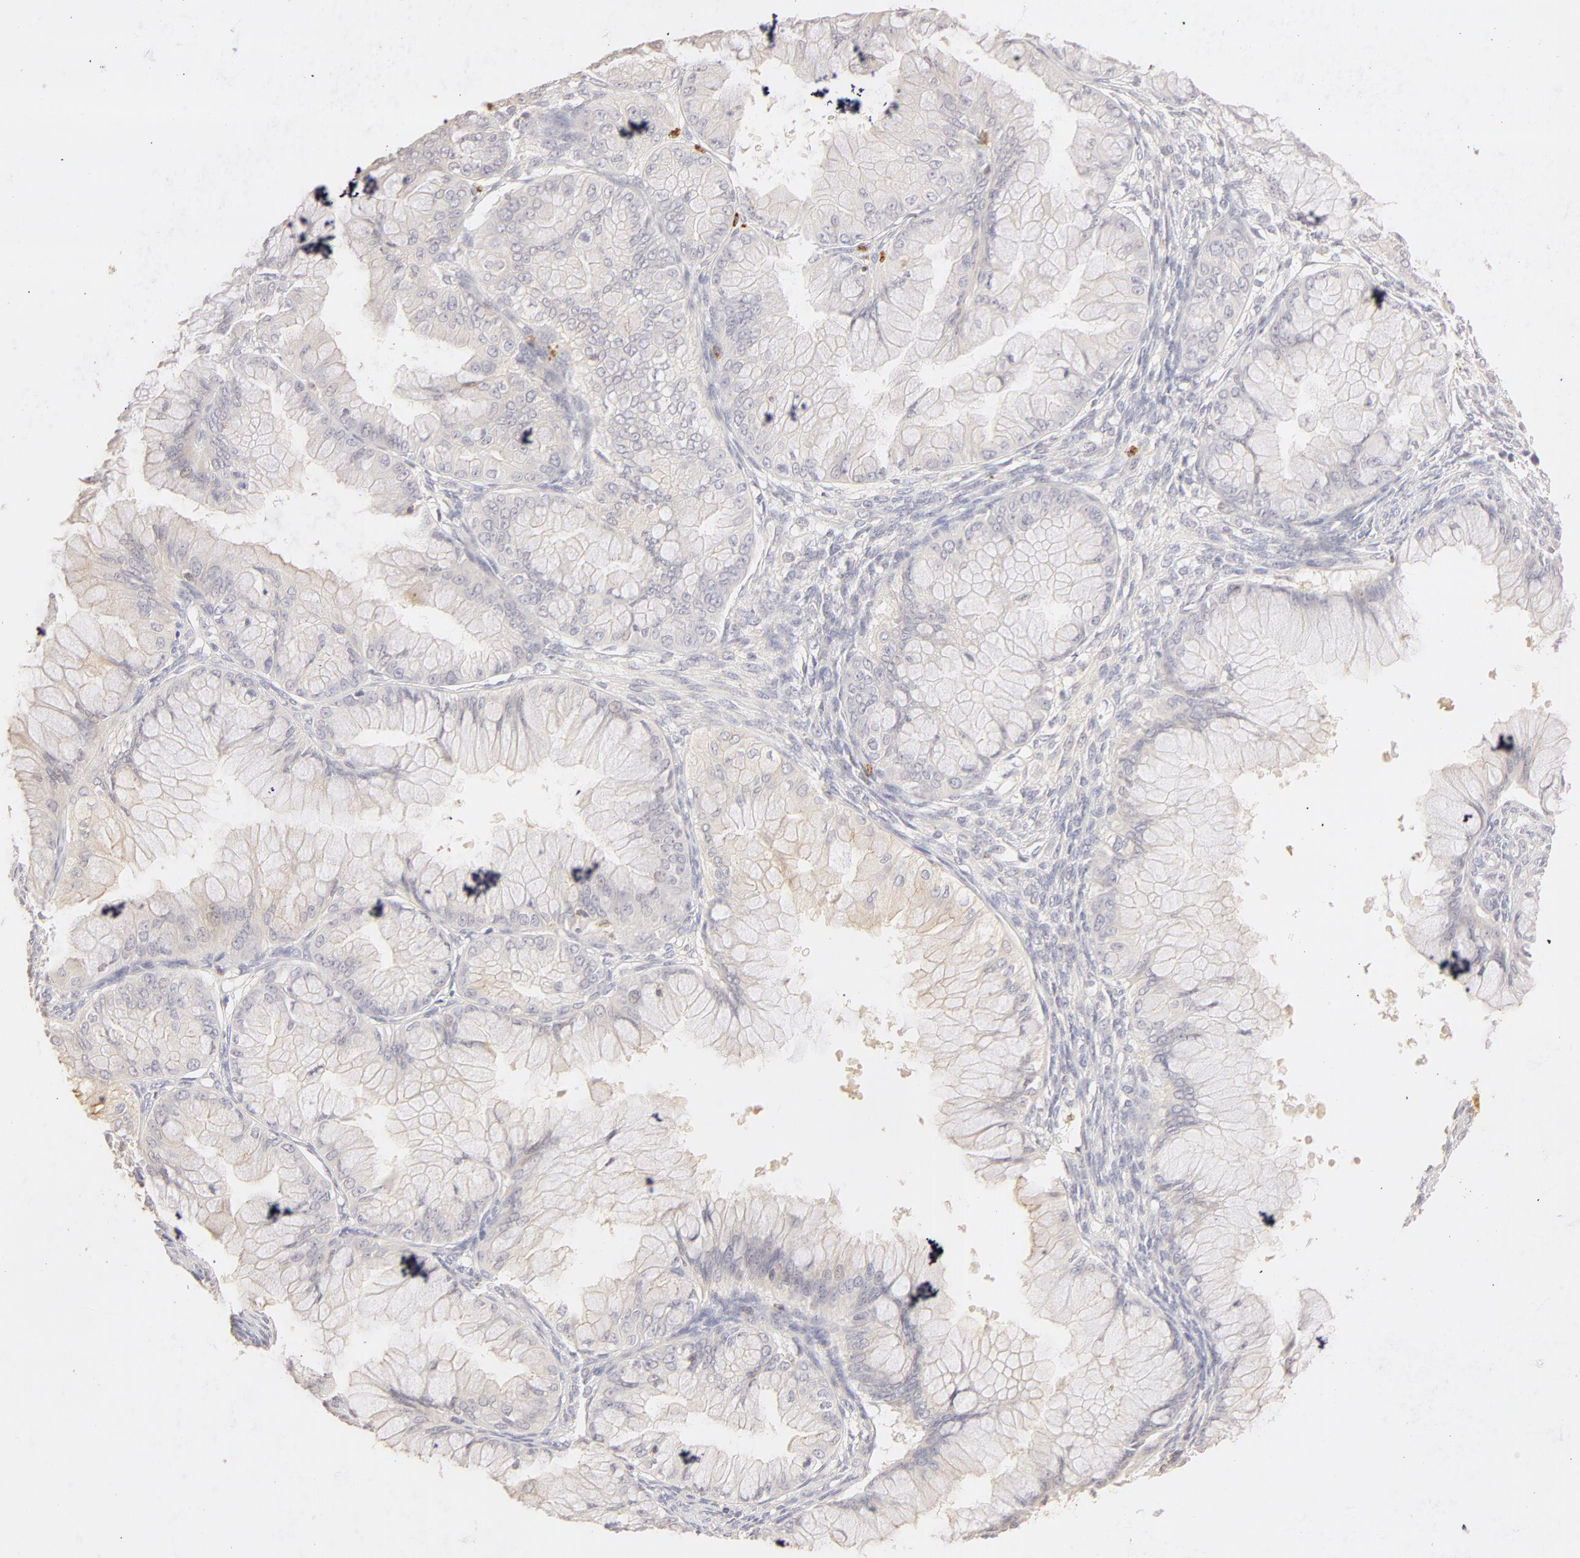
{"staining": {"intensity": "negative", "quantity": "none", "location": "none"}, "tissue": "ovarian cancer", "cell_type": "Tumor cells", "image_type": "cancer", "snomed": [{"axis": "morphology", "description": "Cystadenocarcinoma, mucinous, NOS"}, {"axis": "topography", "description": "Ovary"}], "caption": "The photomicrograph exhibits no staining of tumor cells in ovarian mucinous cystadenocarcinoma.", "gene": "C1R", "patient": {"sex": "female", "age": 63}}